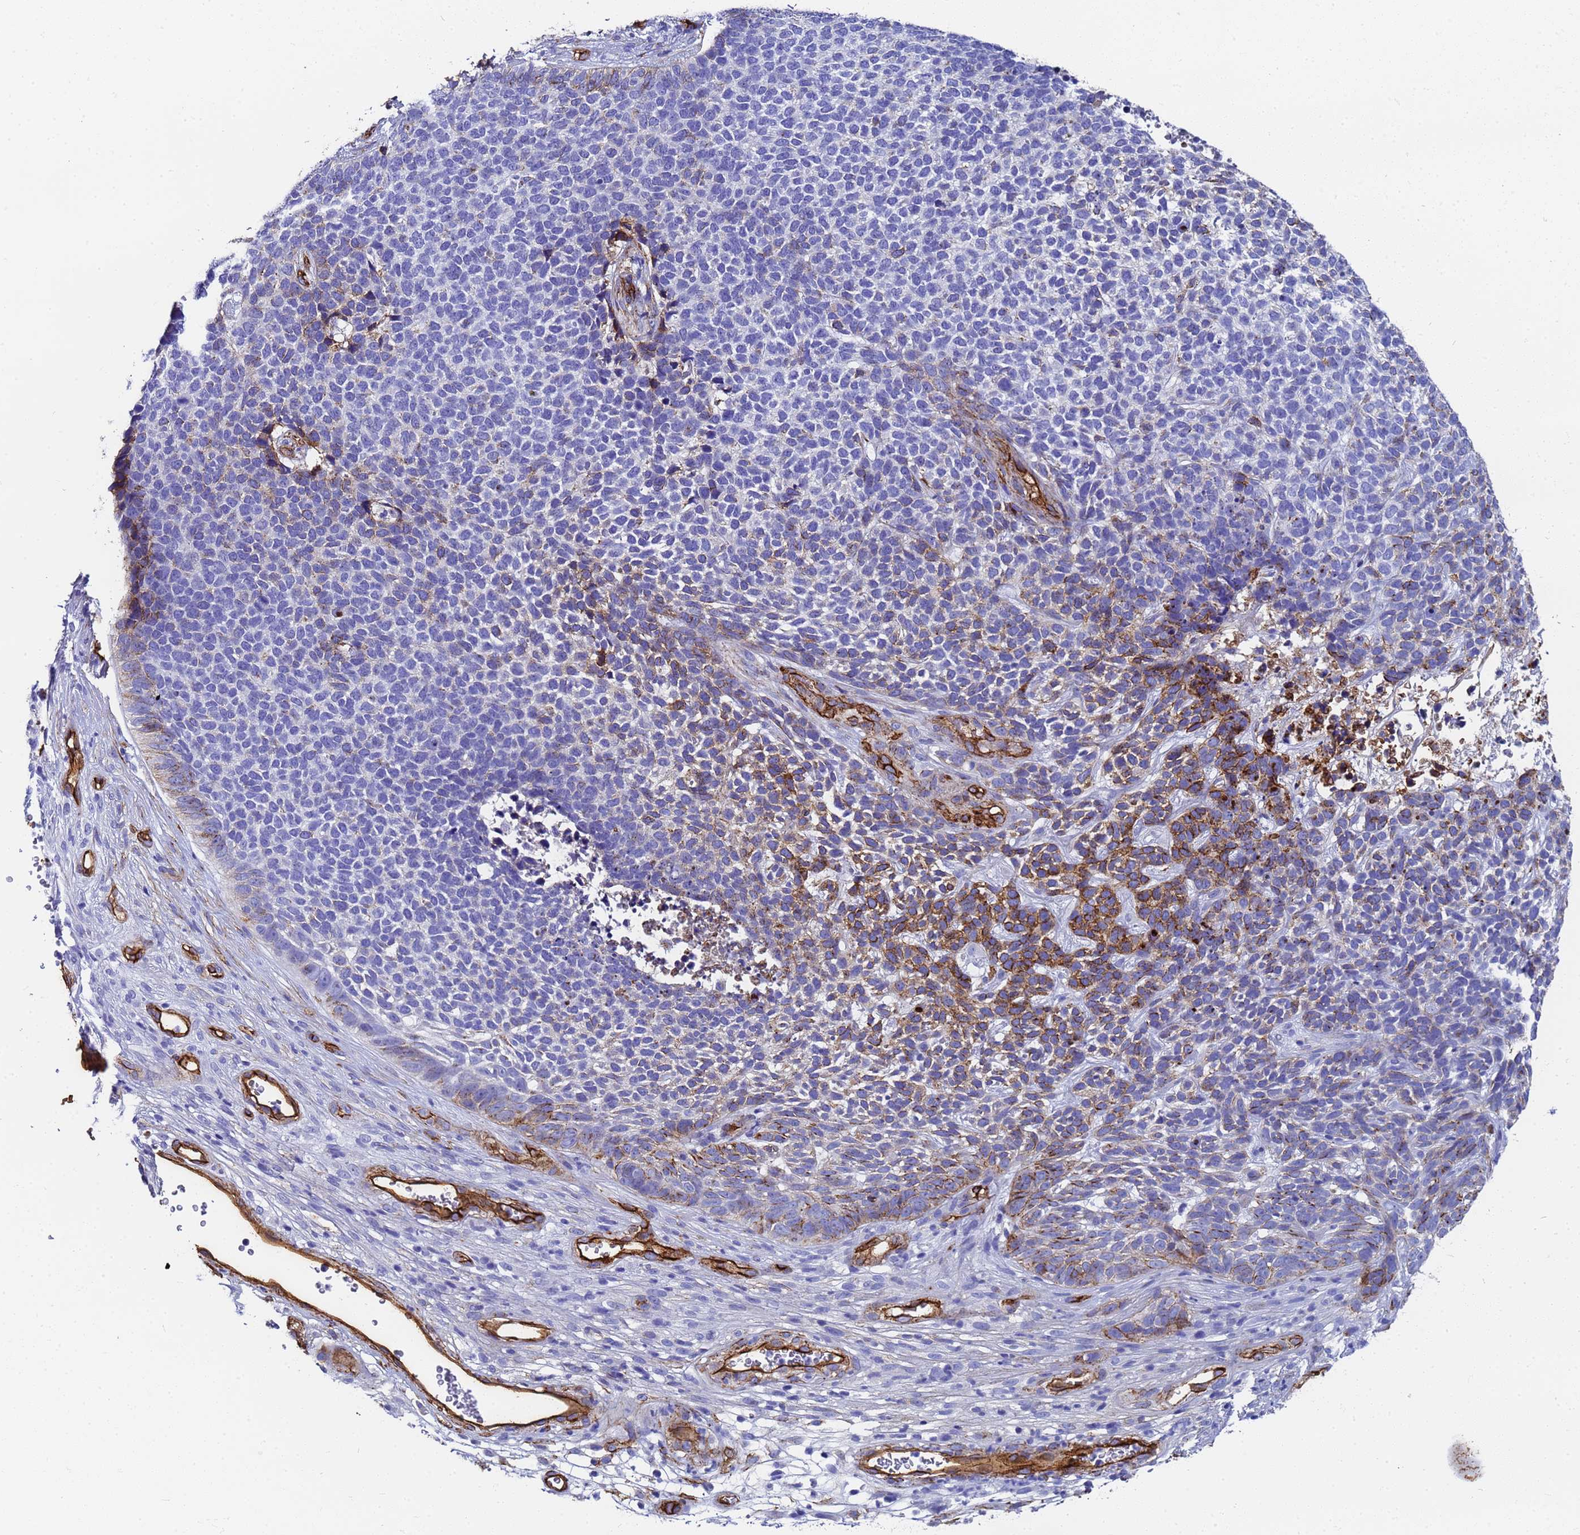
{"staining": {"intensity": "moderate", "quantity": "<25%", "location": "cytoplasmic/membranous"}, "tissue": "skin cancer", "cell_type": "Tumor cells", "image_type": "cancer", "snomed": [{"axis": "morphology", "description": "Basal cell carcinoma"}, {"axis": "topography", "description": "Skin"}], "caption": "Skin cancer (basal cell carcinoma) stained with a protein marker reveals moderate staining in tumor cells.", "gene": "ADIPOQ", "patient": {"sex": "female", "age": 84}}